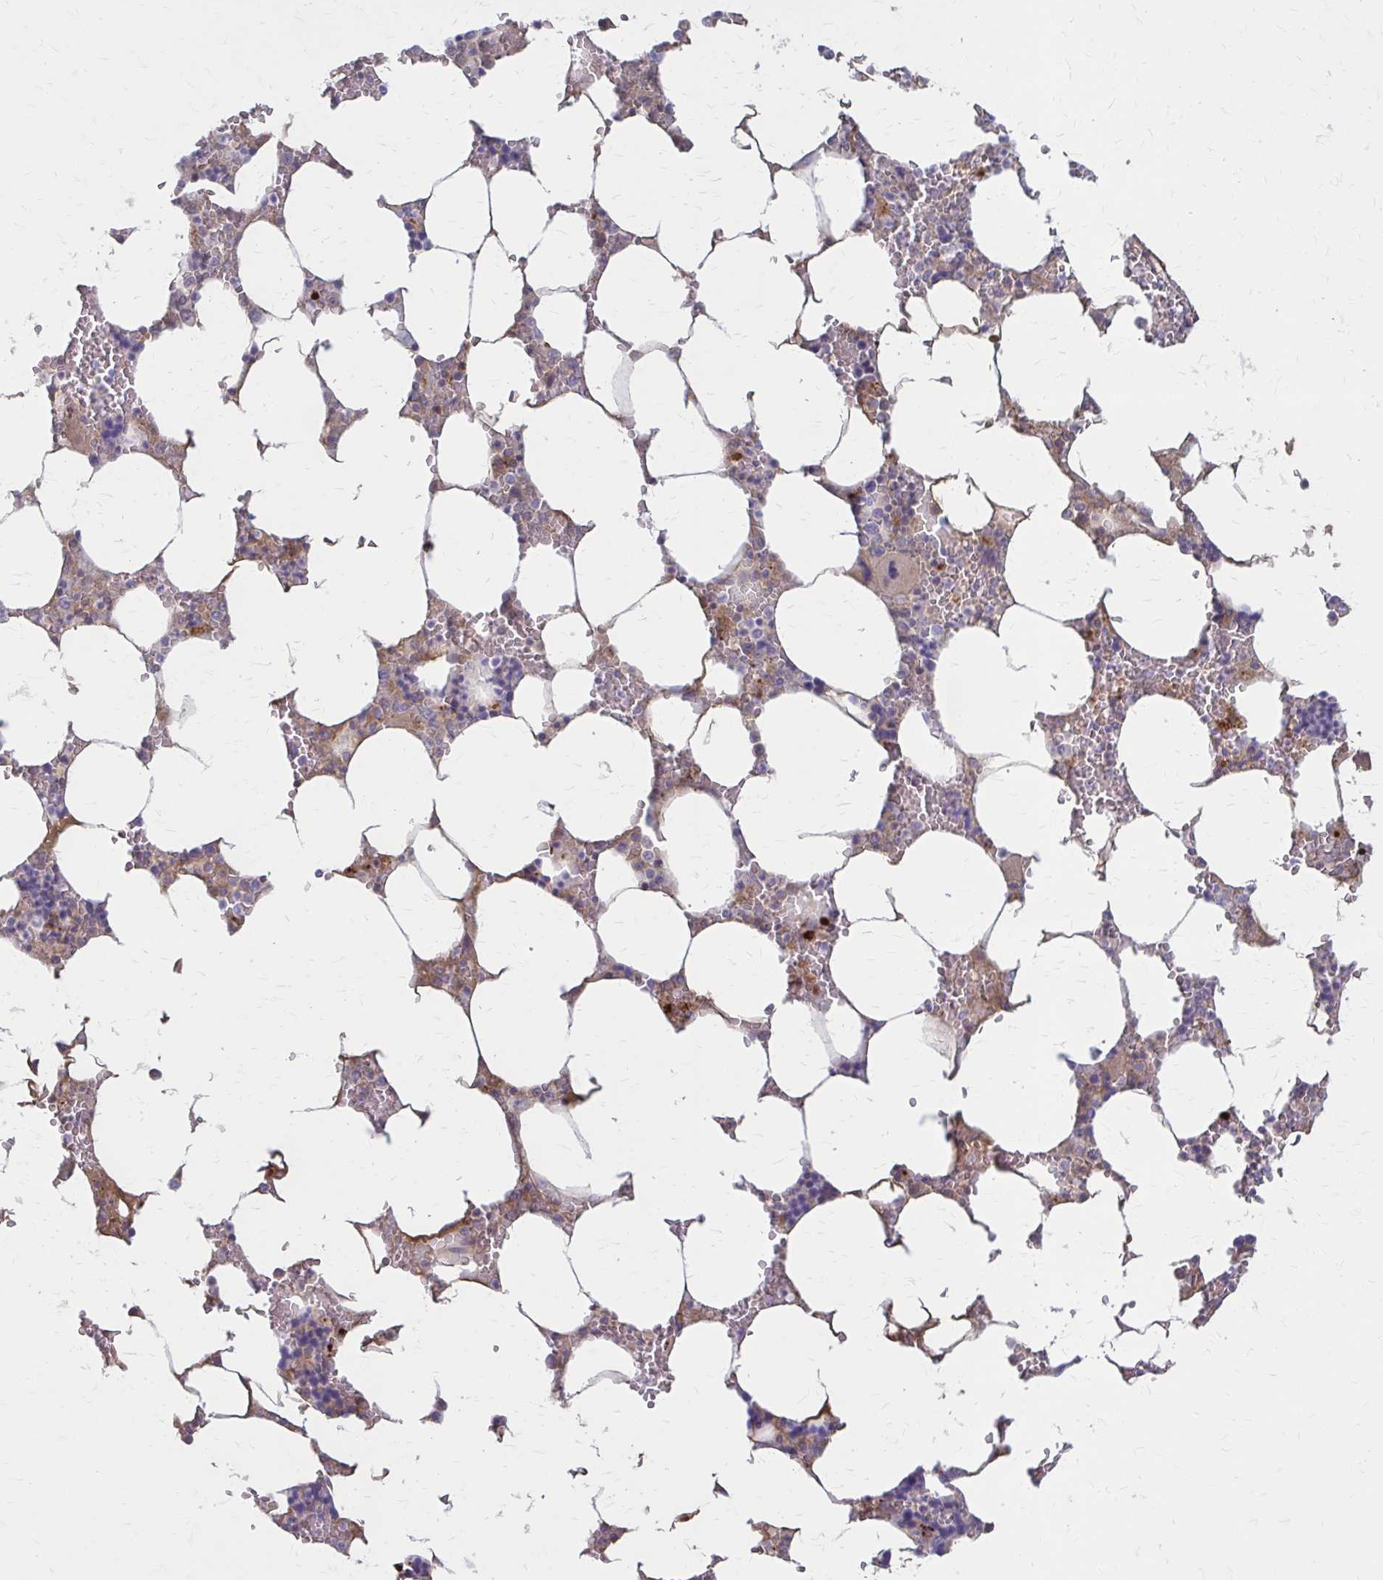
{"staining": {"intensity": "strong", "quantity": "<25%", "location": "cytoplasmic/membranous"}, "tissue": "bone marrow", "cell_type": "Hematopoietic cells", "image_type": "normal", "snomed": [{"axis": "morphology", "description": "Normal tissue, NOS"}, {"axis": "topography", "description": "Bone marrow"}], "caption": "Hematopoietic cells demonstrate medium levels of strong cytoplasmic/membranous staining in about <25% of cells in unremarkable bone marrow. The staining was performed using DAB to visualize the protein expression in brown, while the nuclei were stained in blue with hematoxylin (Magnification: 20x).", "gene": "SERPIND1", "patient": {"sex": "male", "age": 64}}